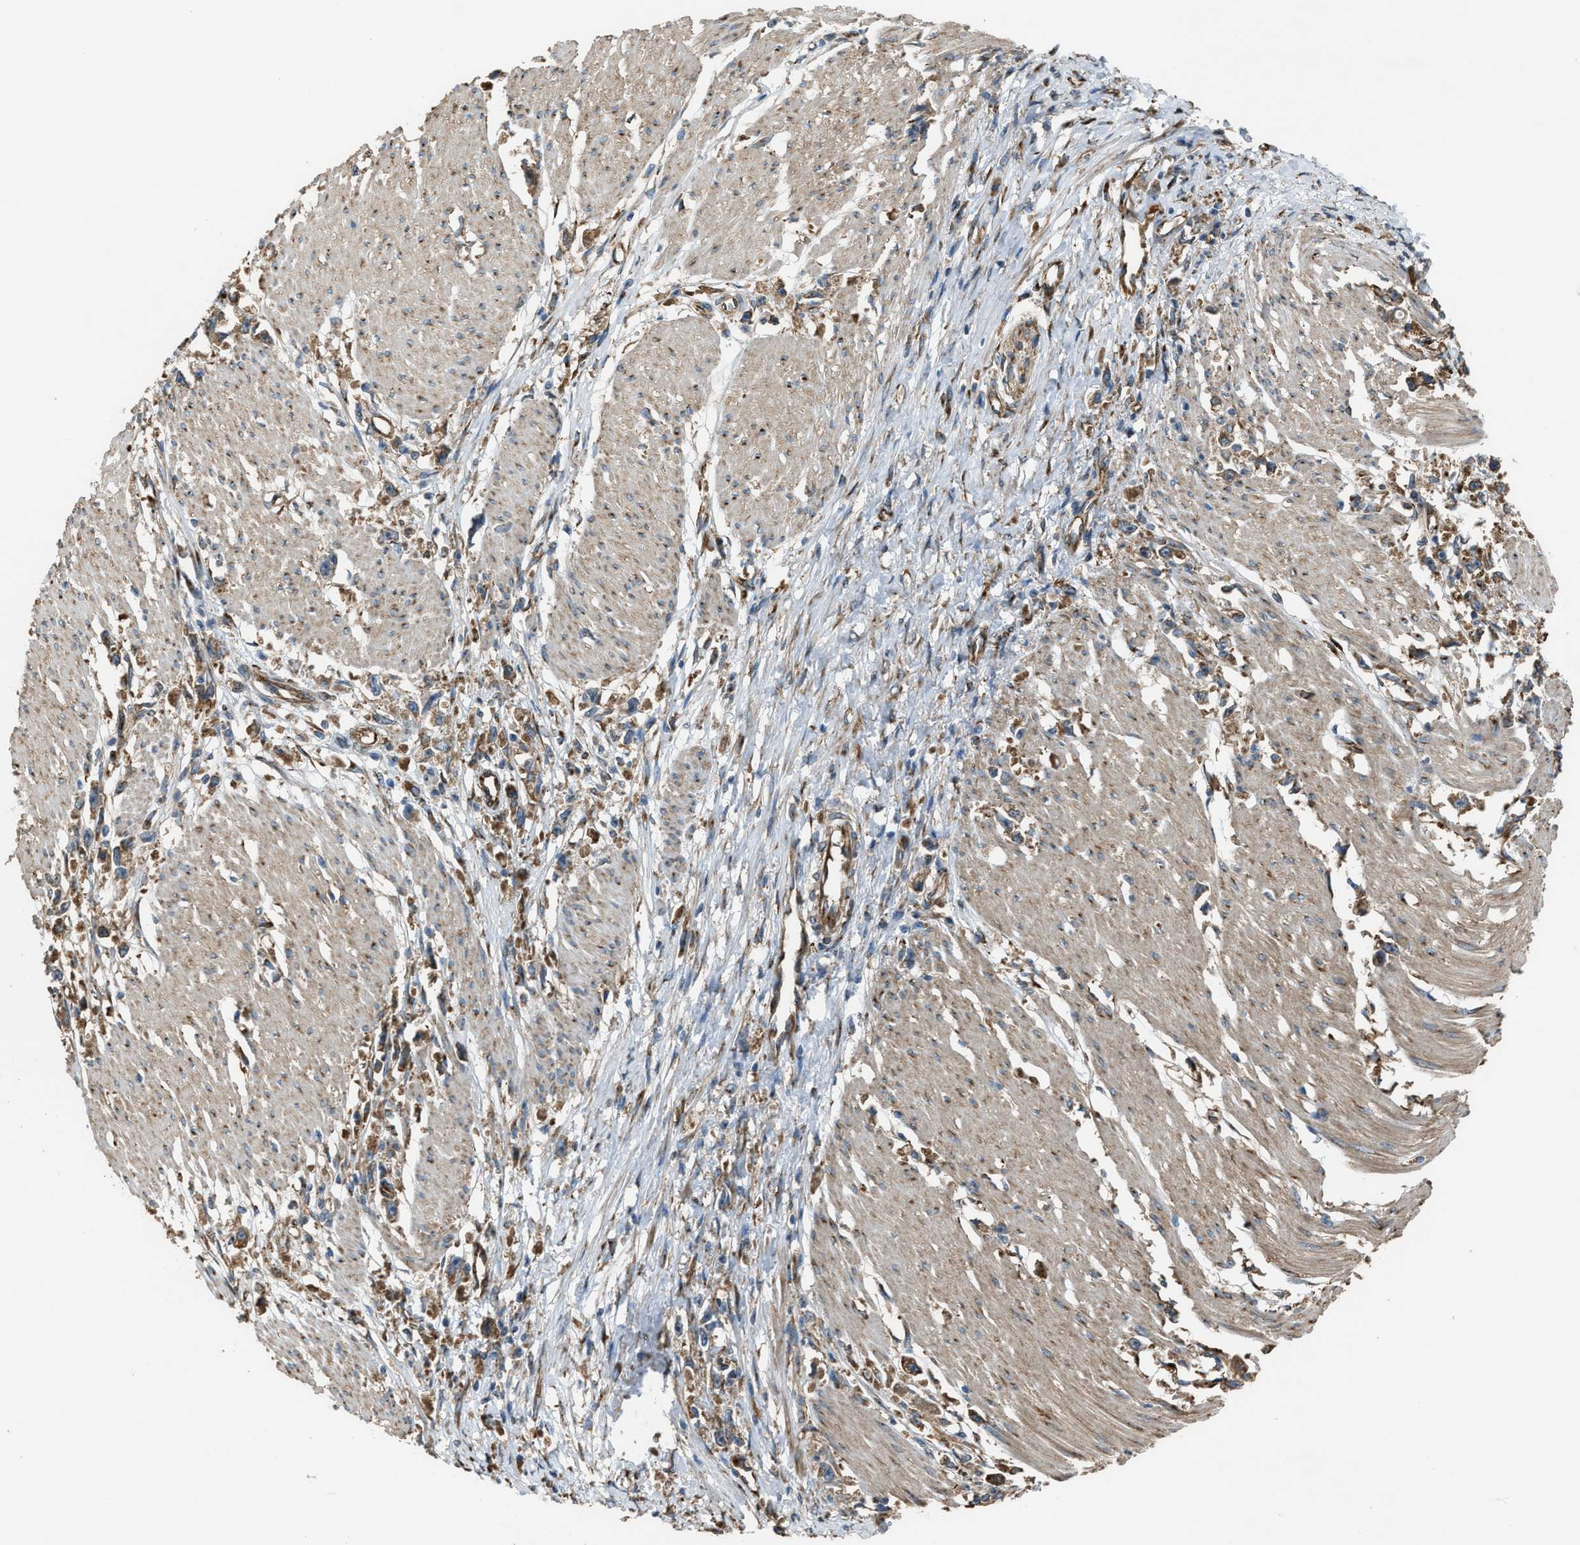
{"staining": {"intensity": "moderate", "quantity": ">75%", "location": "cytoplasmic/membranous"}, "tissue": "stomach cancer", "cell_type": "Tumor cells", "image_type": "cancer", "snomed": [{"axis": "morphology", "description": "Adenocarcinoma, NOS"}, {"axis": "topography", "description": "Stomach"}], "caption": "This micrograph demonstrates immunohistochemistry staining of human stomach adenocarcinoma, with medium moderate cytoplasmic/membranous expression in about >75% of tumor cells.", "gene": "TRPC1", "patient": {"sex": "female", "age": 59}}